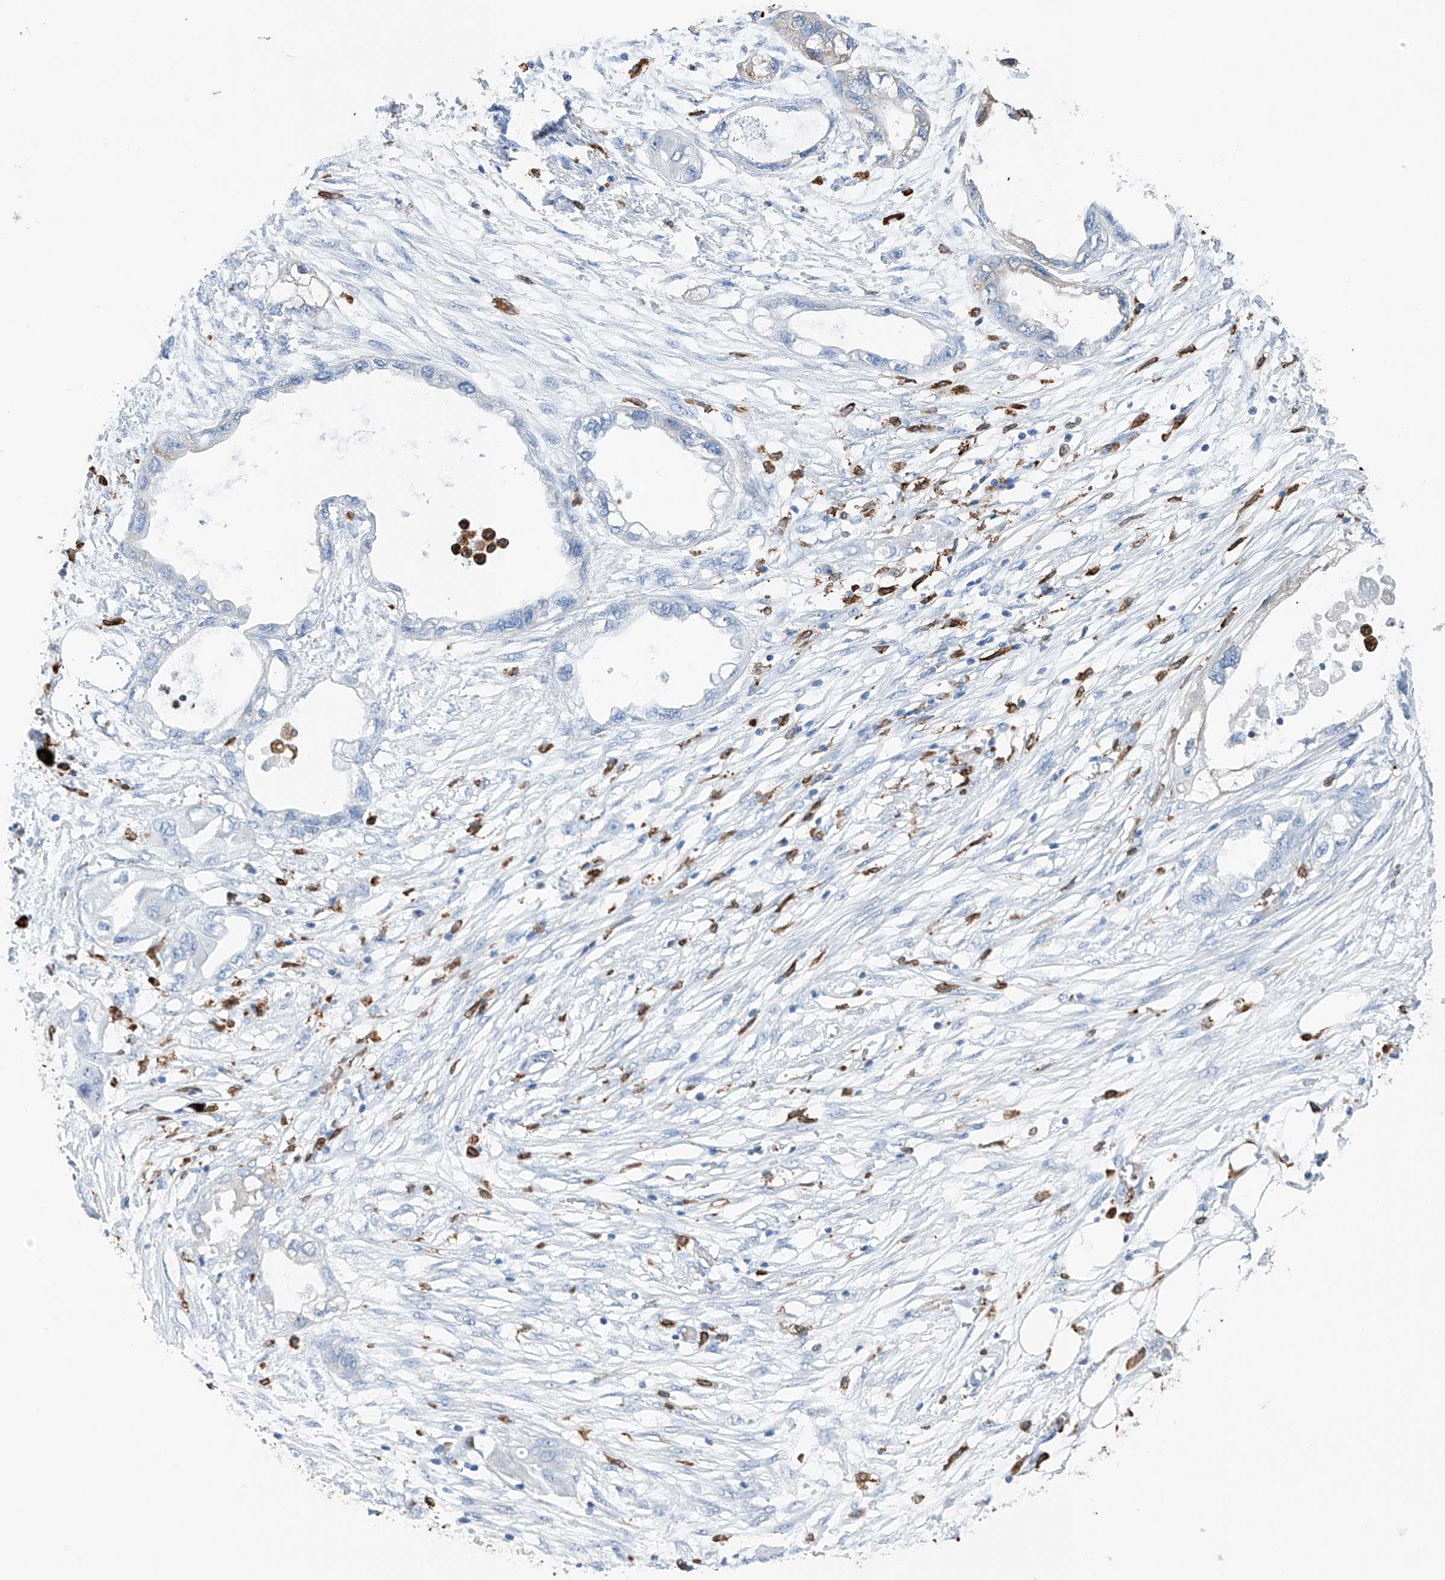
{"staining": {"intensity": "negative", "quantity": "none", "location": "none"}, "tissue": "endometrial cancer", "cell_type": "Tumor cells", "image_type": "cancer", "snomed": [{"axis": "morphology", "description": "Adenocarcinoma, NOS"}, {"axis": "morphology", "description": "Adenocarcinoma, metastatic, NOS"}, {"axis": "topography", "description": "Adipose tissue"}, {"axis": "topography", "description": "Endometrium"}], "caption": "High magnification brightfield microscopy of endometrial cancer stained with DAB (3,3'-diaminobenzidine) (brown) and counterstained with hematoxylin (blue): tumor cells show no significant staining.", "gene": "TBXAS1", "patient": {"sex": "female", "age": 67}}